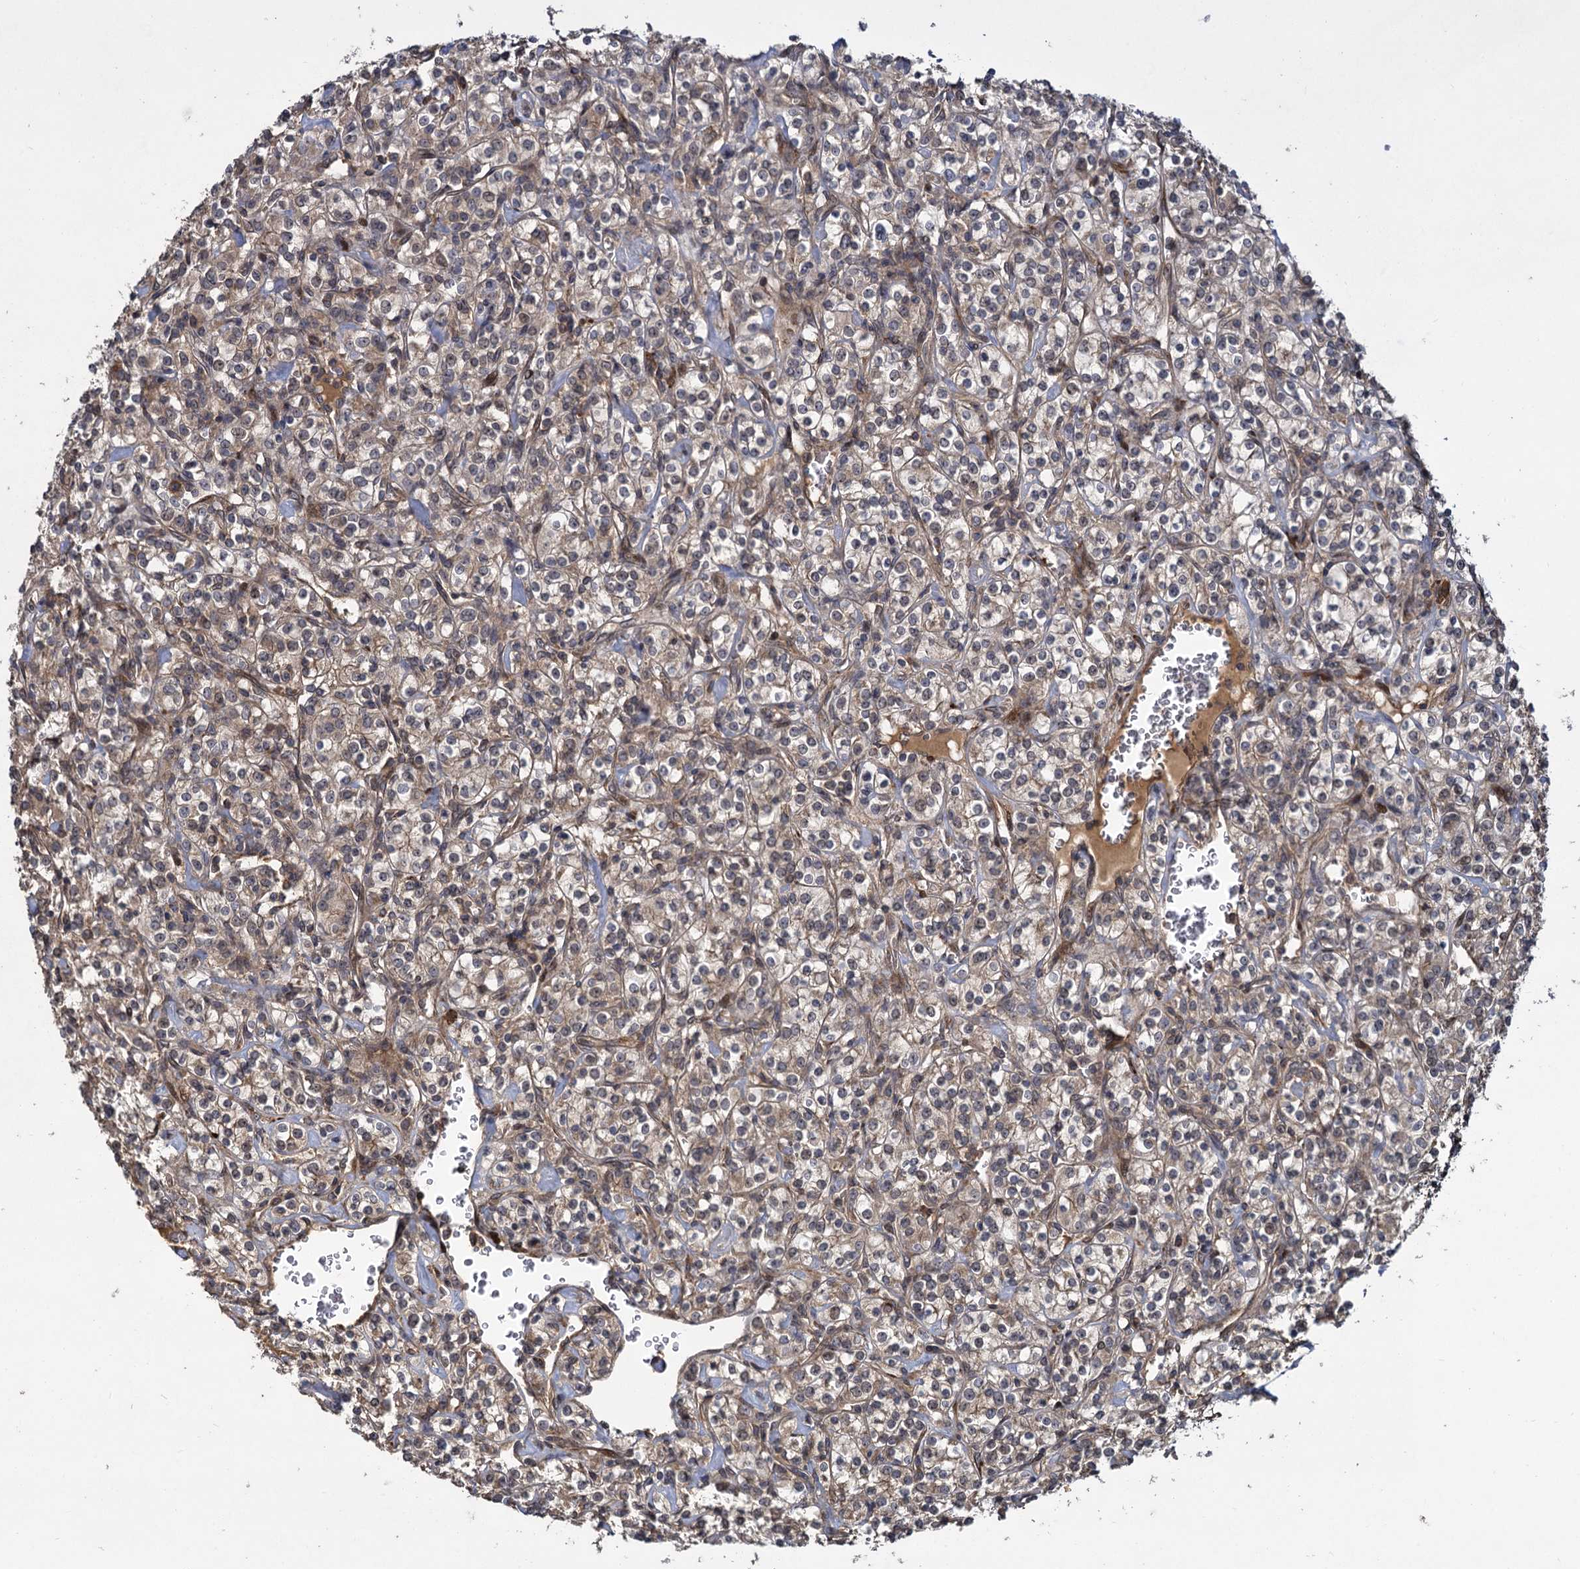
{"staining": {"intensity": "moderate", "quantity": "25%-75%", "location": "cytoplasmic/membranous"}, "tissue": "renal cancer", "cell_type": "Tumor cells", "image_type": "cancer", "snomed": [{"axis": "morphology", "description": "Adenocarcinoma, NOS"}, {"axis": "topography", "description": "Kidney"}], "caption": "The photomicrograph exhibits staining of renal cancer (adenocarcinoma), revealing moderate cytoplasmic/membranous protein expression (brown color) within tumor cells.", "gene": "INPPL1", "patient": {"sex": "male", "age": 77}}